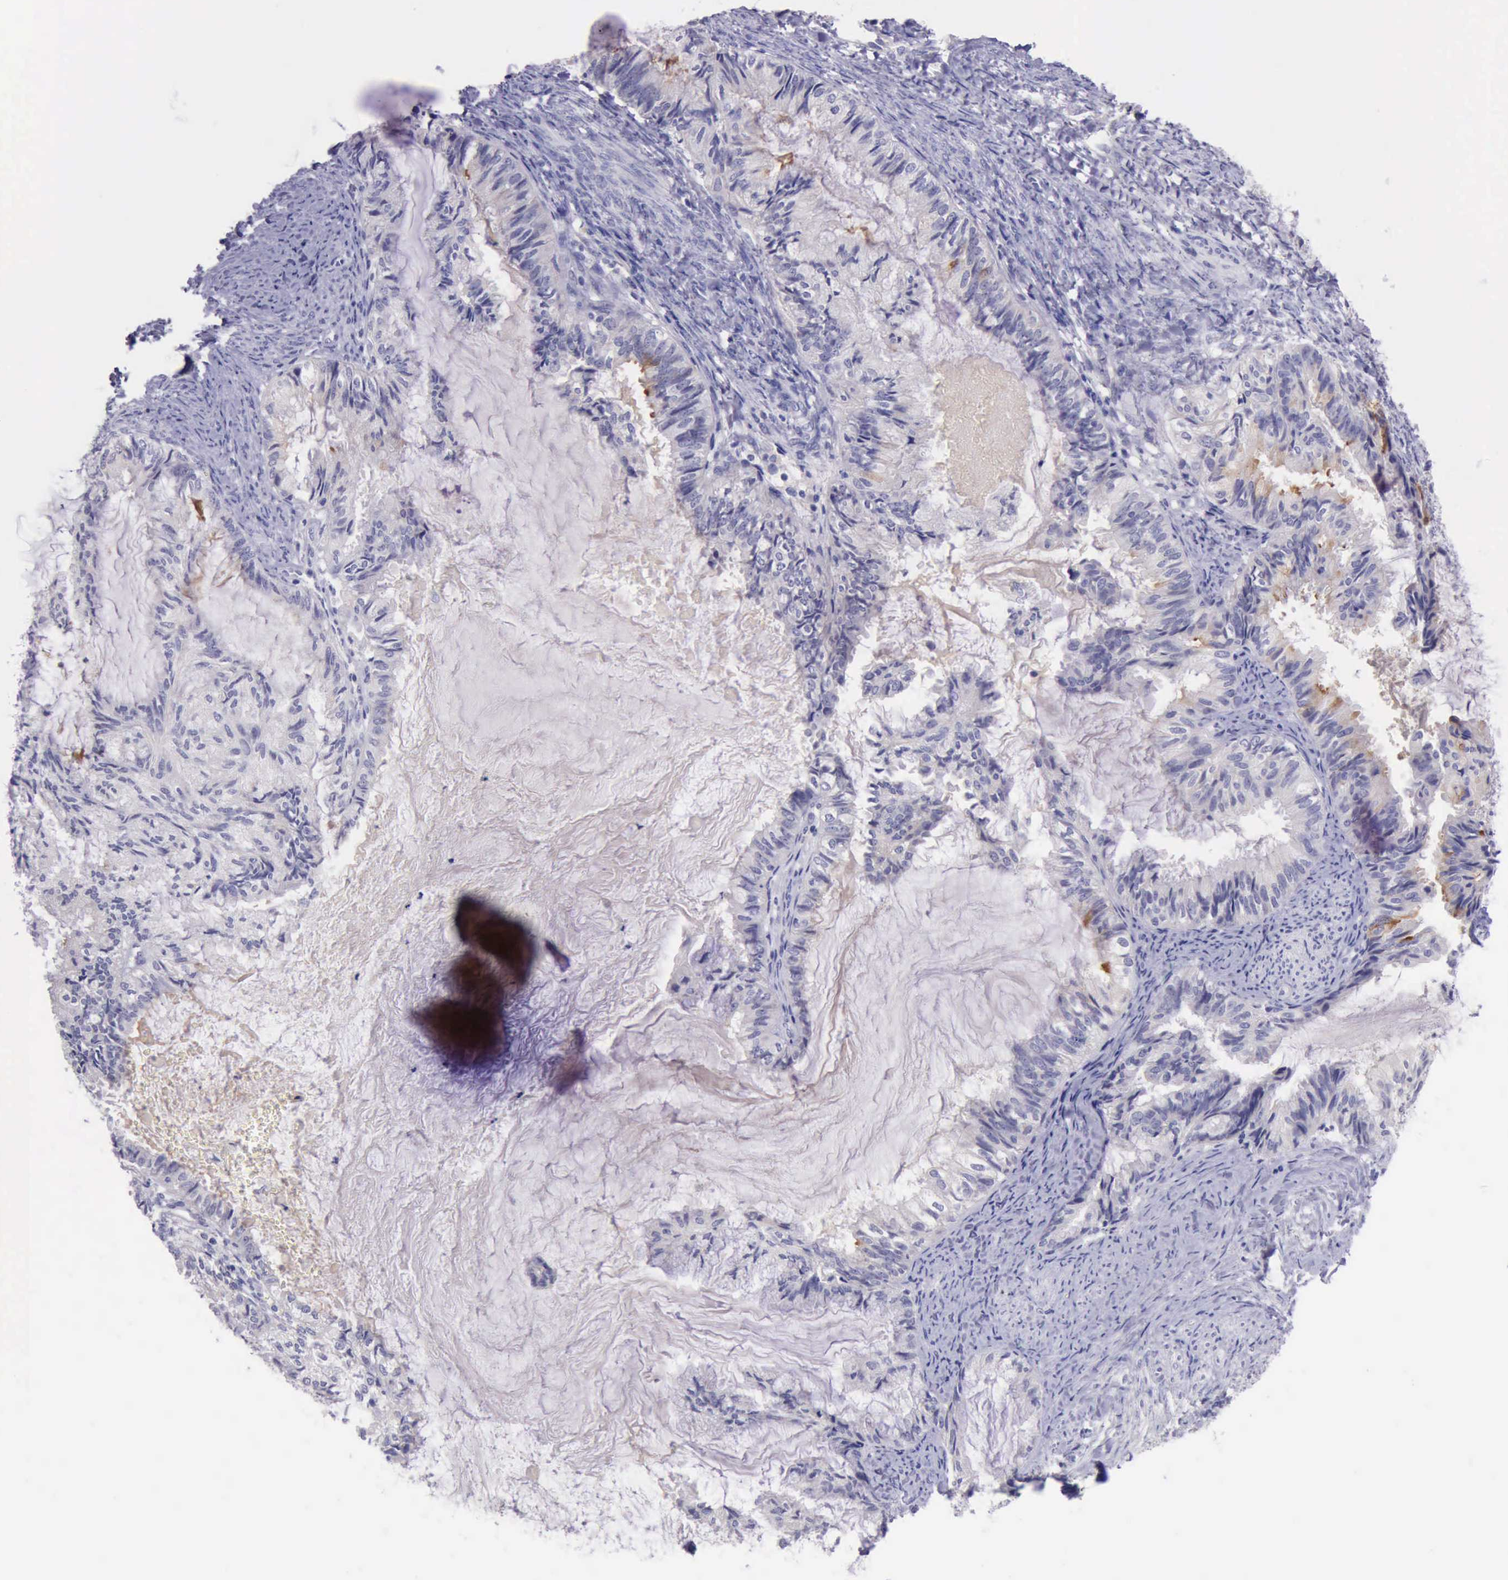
{"staining": {"intensity": "moderate", "quantity": "<25%", "location": "cytoplasmic/membranous"}, "tissue": "endometrial cancer", "cell_type": "Tumor cells", "image_type": "cancer", "snomed": [{"axis": "morphology", "description": "Adenocarcinoma, NOS"}, {"axis": "topography", "description": "Endometrium"}], "caption": "Immunohistochemical staining of human endometrial adenocarcinoma demonstrates low levels of moderate cytoplasmic/membranous protein staining in about <25% of tumor cells.", "gene": "LRFN5", "patient": {"sex": "female", "age": 86}}